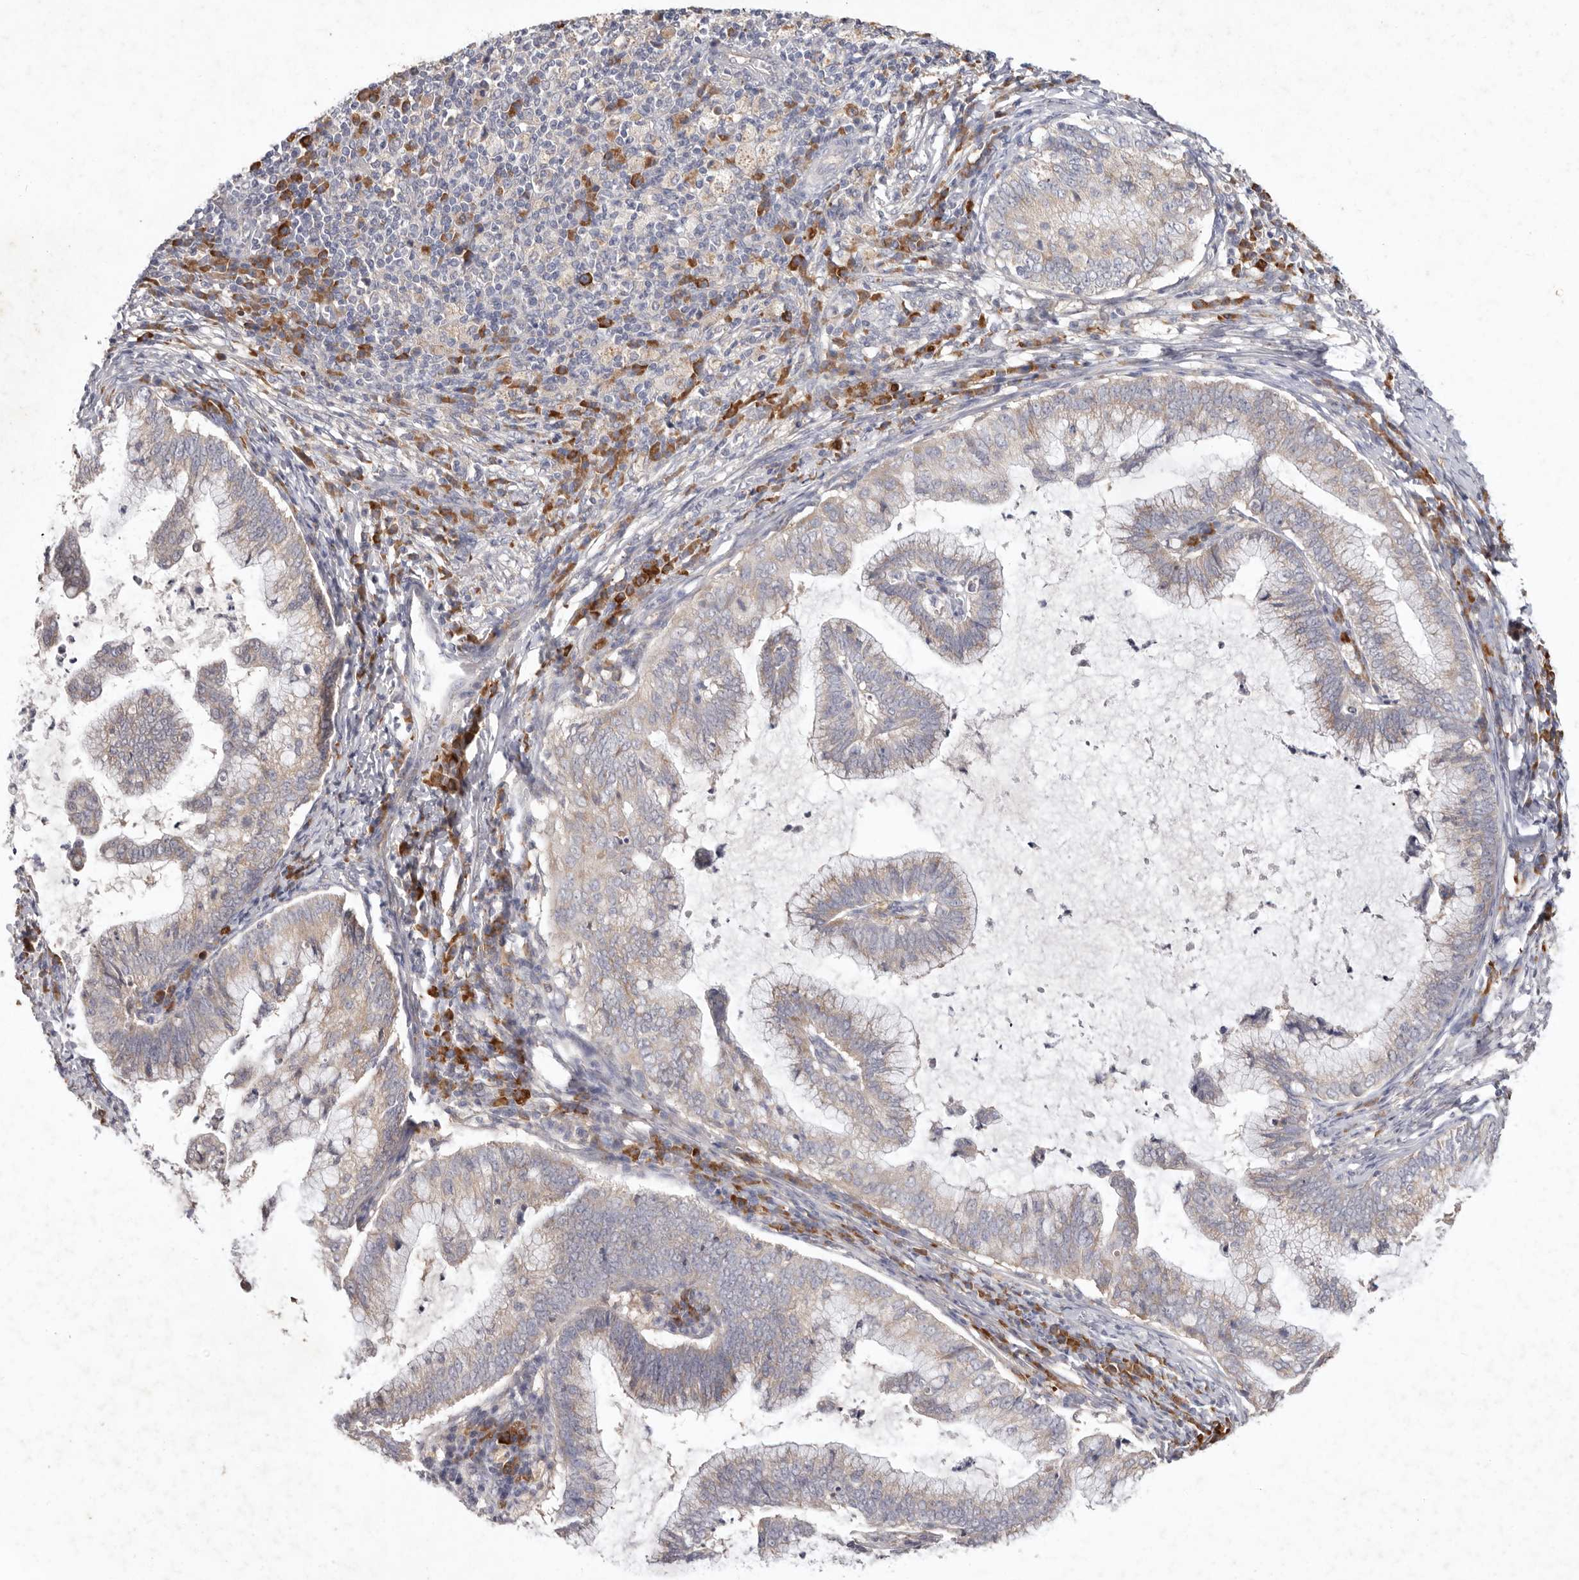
{"staining": {"intensity": "weak", "quantity": ">75%", "location": "cytoplasmic/membranous"}, "tissue": "cervical cancer", "cell_type": "Tumor cells", "image_type": "cancer", "snomed": [{"axis": "morphology", "description": "Adenocarcinoma, NOS"}, {"axis": "topography", "description": "Cervix"}], "caption": "Cervical cancer (adenocarcinoma) stained for a protein displays weak cytoplasmic/membranous positivity in tumor cells.", "gene": "WDR77", "patient": {"sex": "female", "age": 36}}